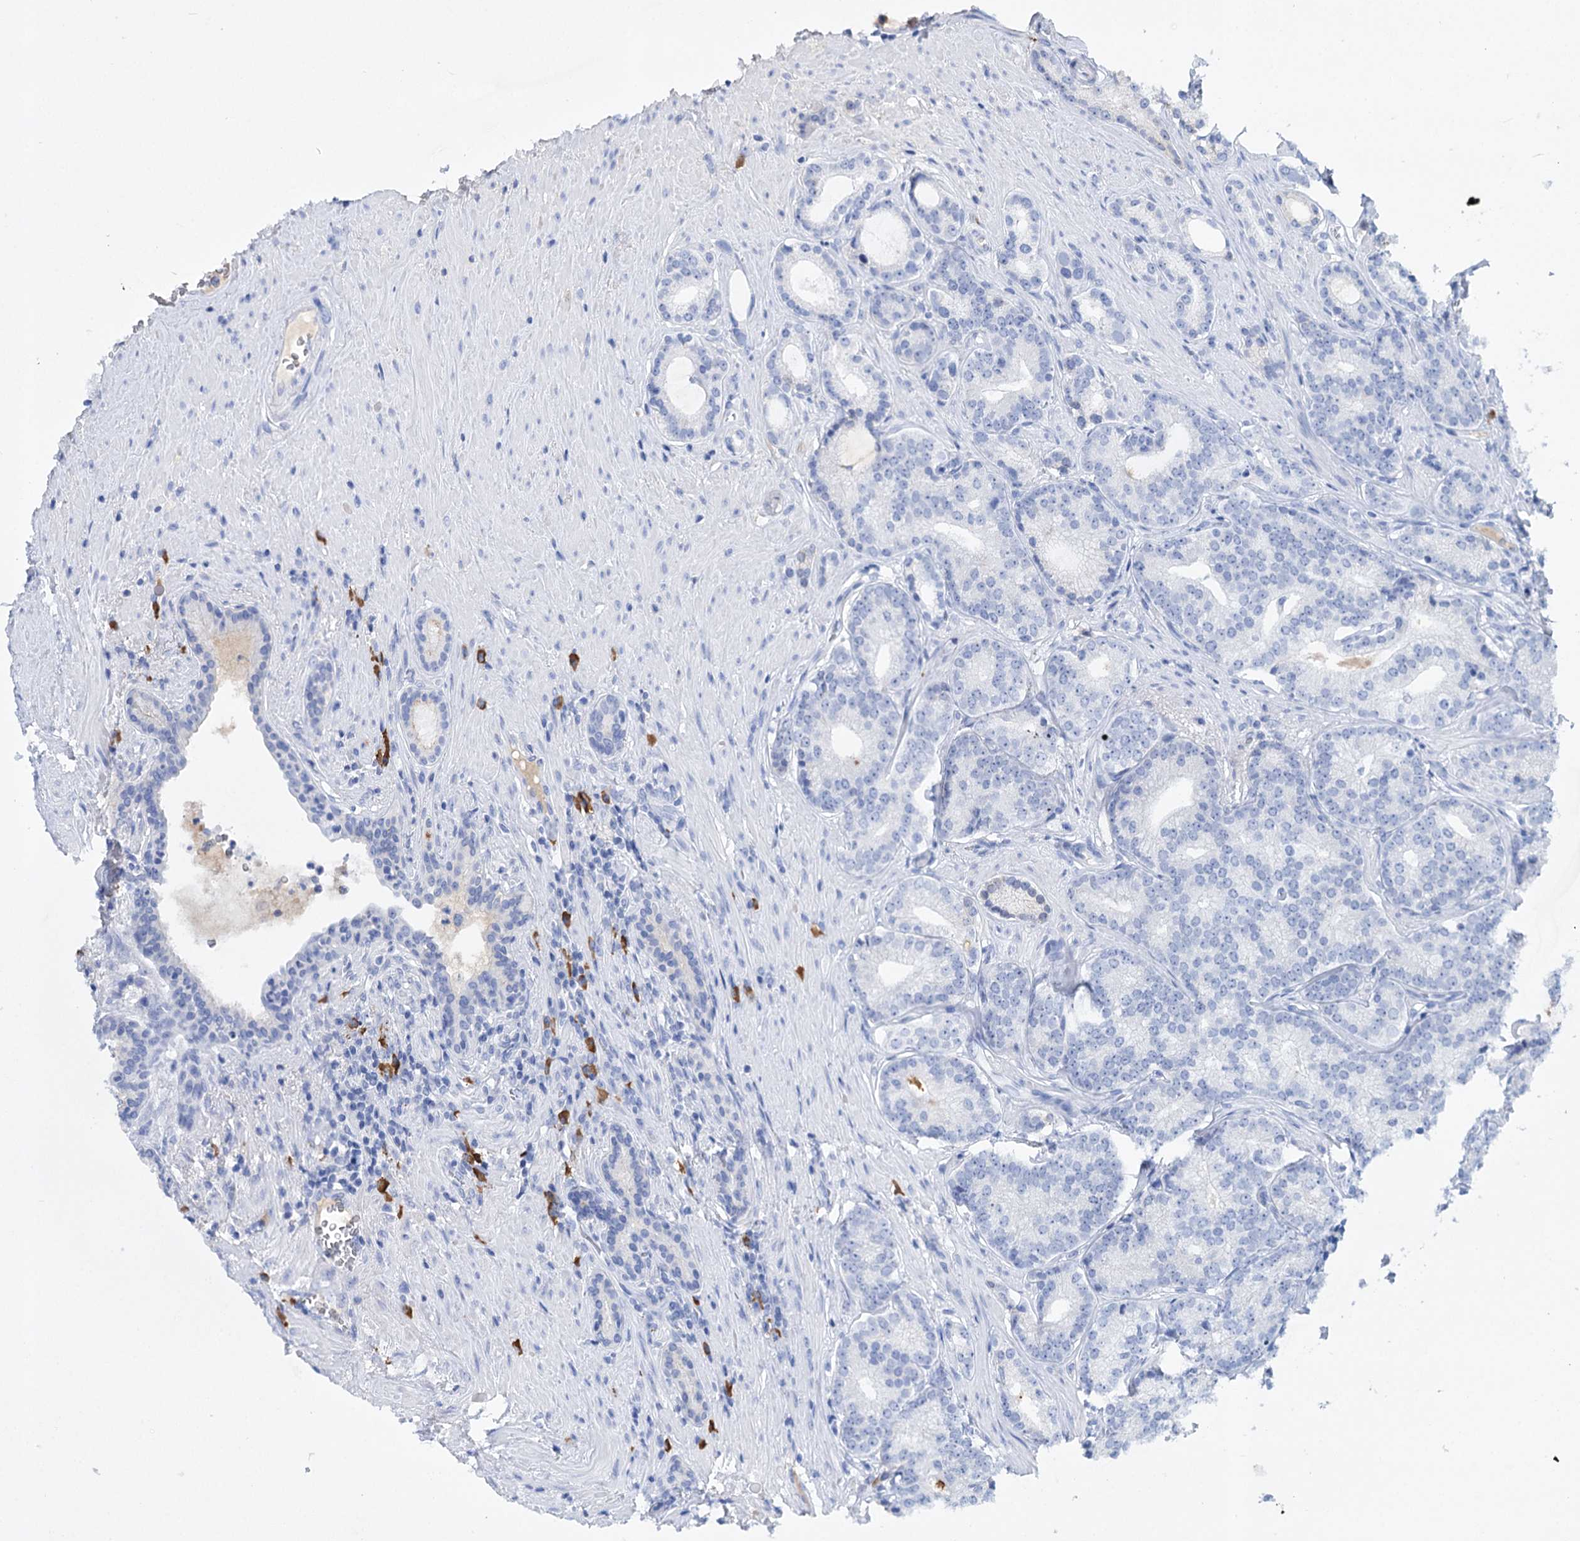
{"staining": {"intensity": "negative", "quantity": "none", "location": "none"}, "tissue": "prostate cancer", "cell_type": "Tumor cells", "image_type": "cancer", "snomed": [{"axis": "morphology", "description": "Adenocarcinoma, Low grade"}, {"axis": "topography", "description": "Prostate"}], "caption": "The histopathology image exhibits no staining of tumor cells in adenocarcinoma (low-grade) (prostate). Brightfield microscopy of IHC stained with DAB (3,3'-diaminobenzidine) (brown) and hematoxylin (blue), captured at high magnification.", "gene": "FBXW12", "patient": {"sex": "male", "age": 71}}